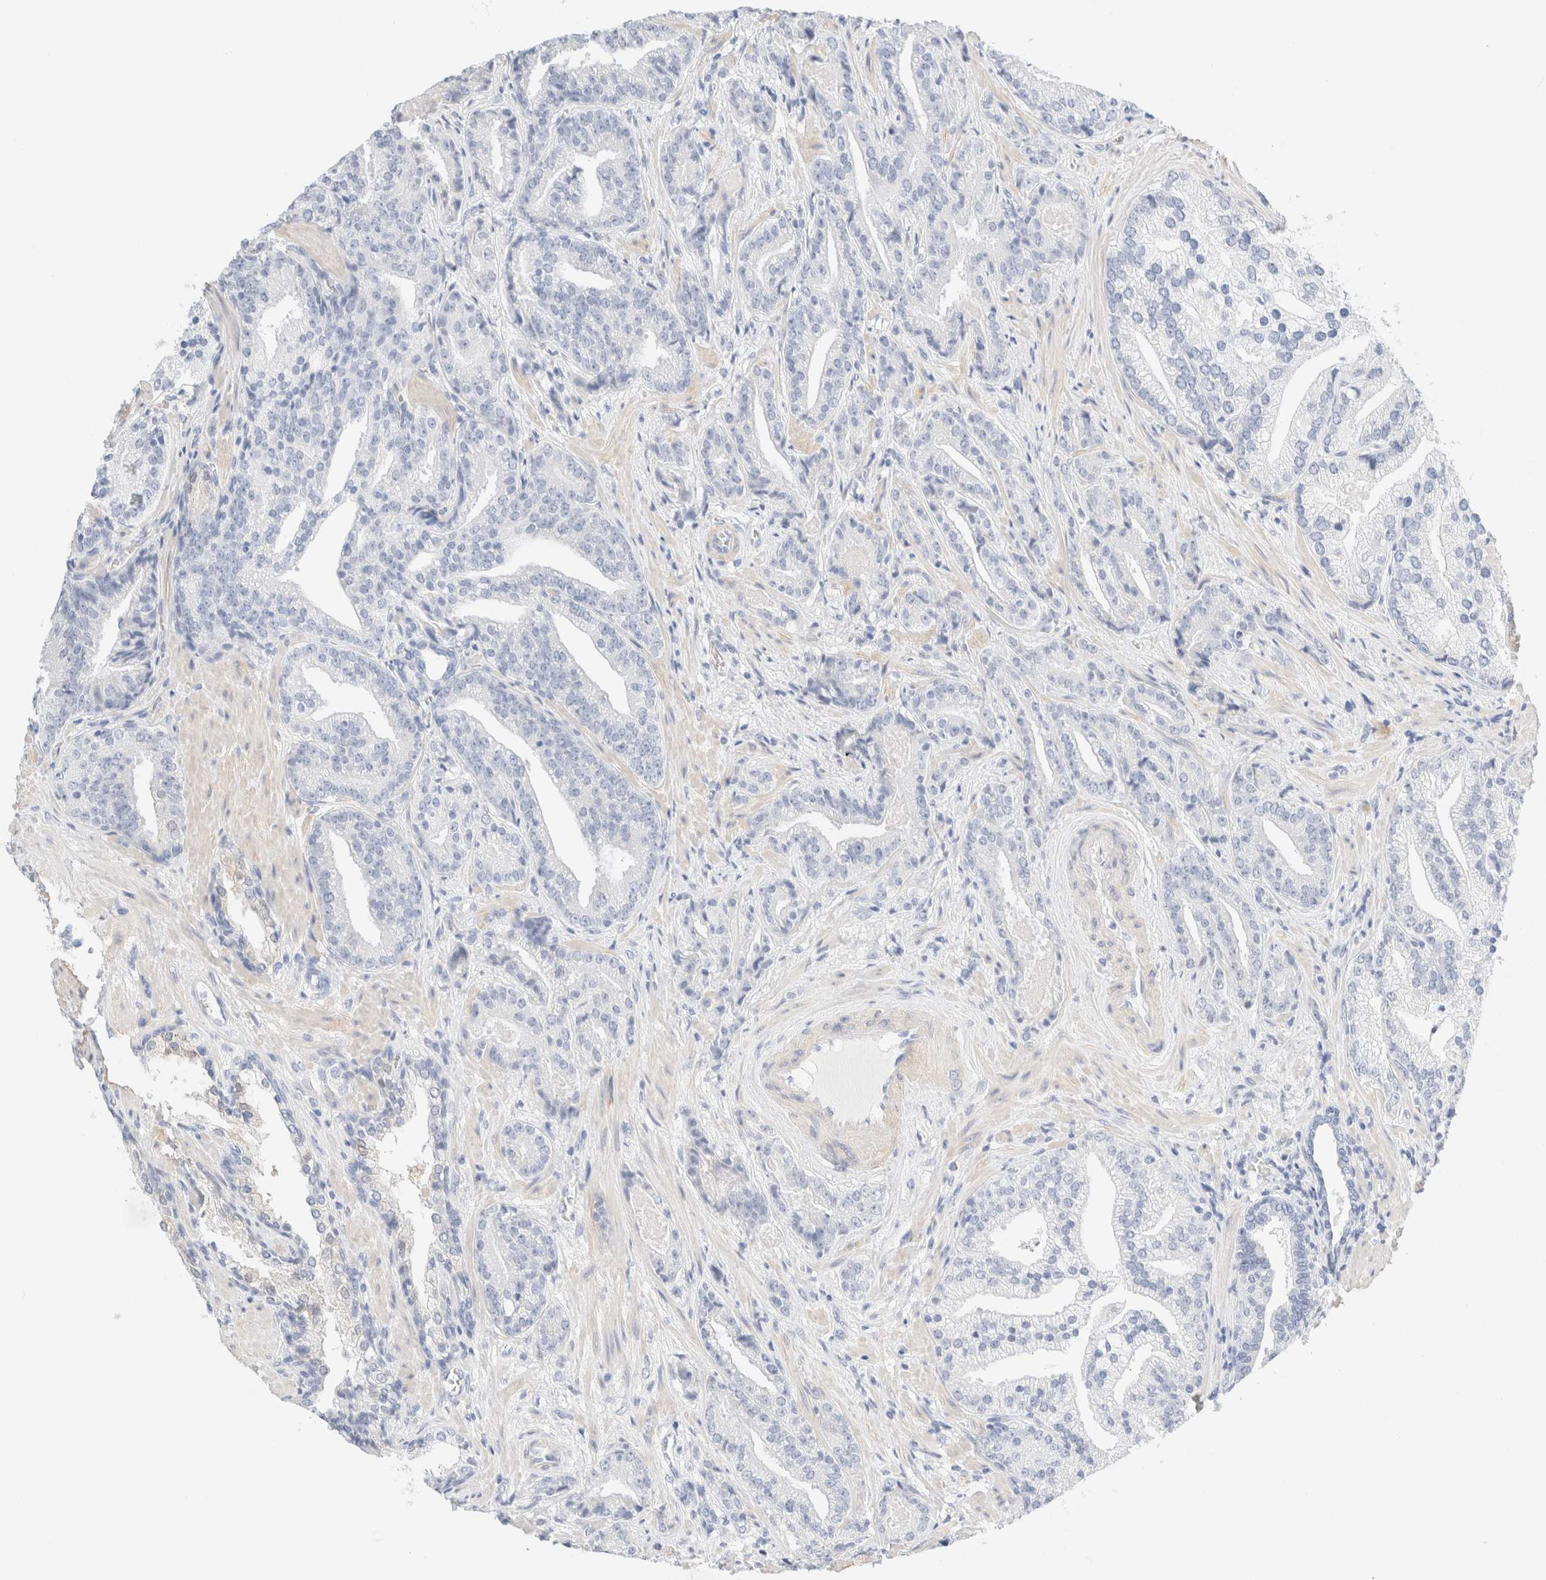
{"staining": {"intensity": "negative", "quantity": "none", "location": "none"}, "tissue": "prostate cancer", "cell_type": "Tumor cells", "image_type": "cancer", "snomed": [{"axis": "morphology", "description": "Adenocarcinoma, Low grade"}, {"axis": "topography", "description": "Prostate"}], "caption": "Immunohistochemical staining of prostate adenocarcinoma (low-grade) reveals no significant positivity in tumor cells. (DAB immunohistochemistry (IHC), high magnification).", "gene": "DPYS", "patient": {"sex": "male", "age": 67}}